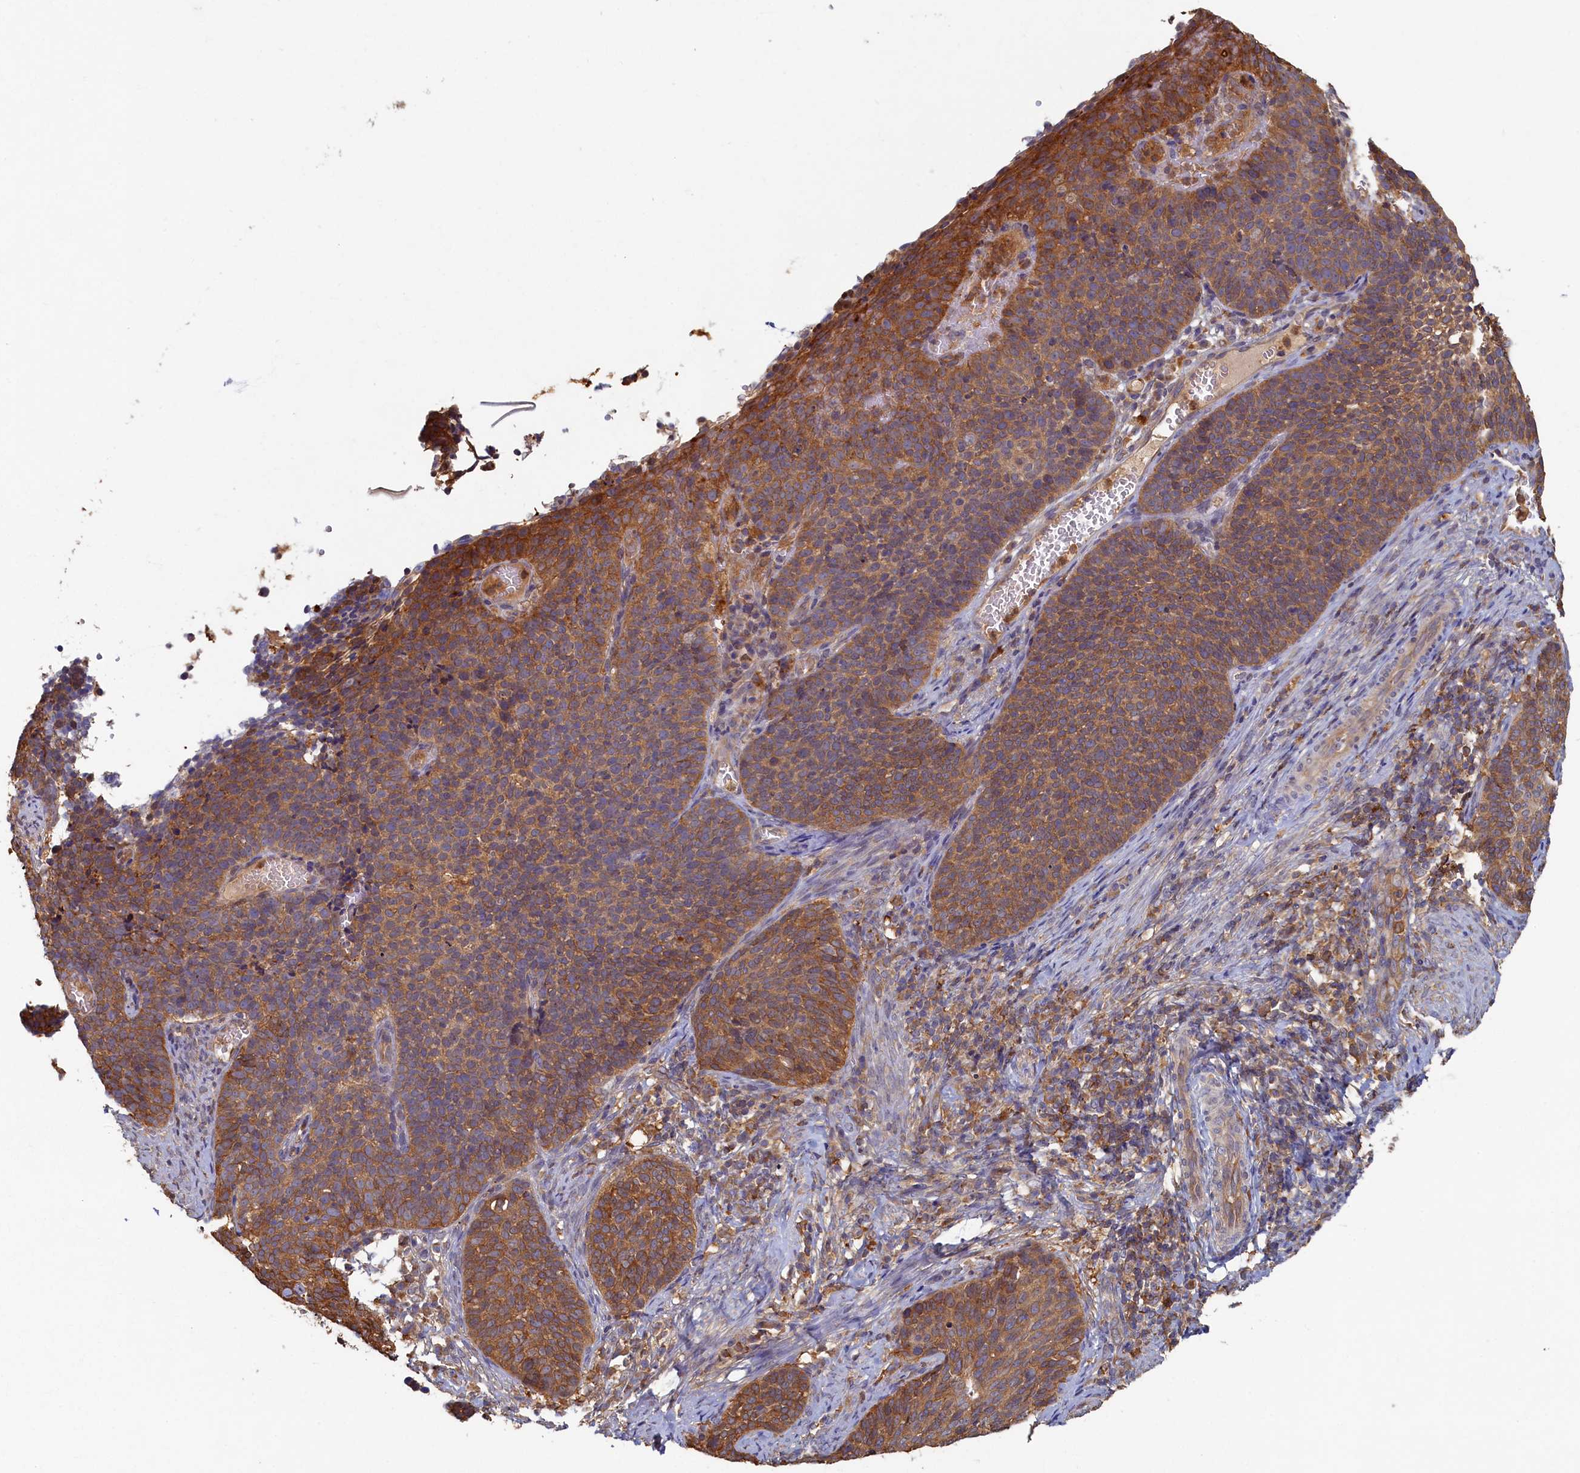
{"staining": {"intensity": "moderate", "quantity": ">75%", "location": "cytoplasmic/membranous"}, "tissue": "cervical cancer", "cell_type": "Tumor cells", "image_type": "cancer", "snomed": [{"axis": "morphology", "description": "Normal tissue, NOS"}, {"axis": "morphology", "description": "Squamous cell carcinoma, NOS"}, {"axis": "topography", "description": "Cervix"}], "caption": "Human cervical cancer stained with a protein marker demonstrates moderate staining in tumor cells.", "gene": "TIMM8B", "patient": {"sex": "female", "age": 39}}